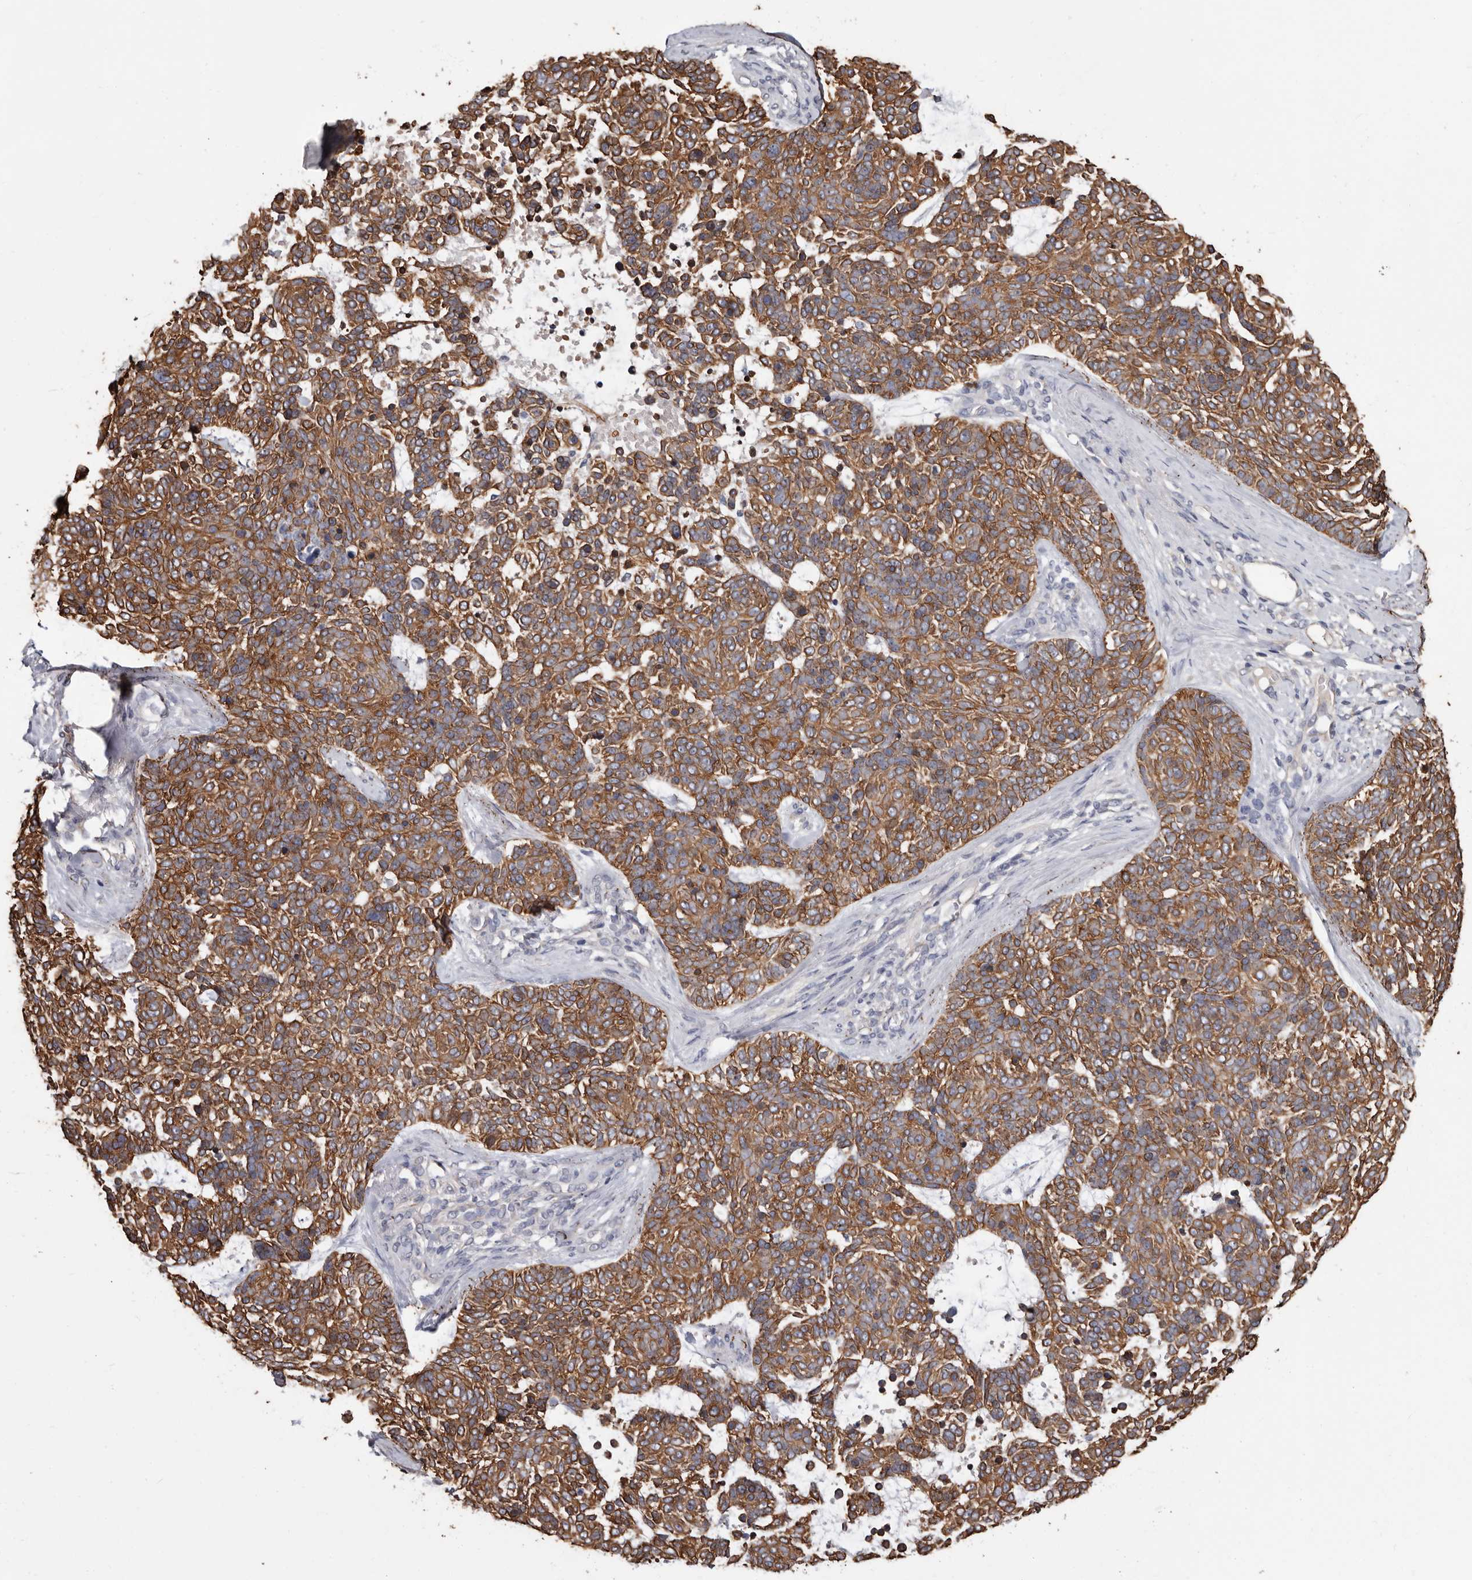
{"staining": {"intensity": "strong", "quantity": ">75%", "location": "cytoplasmic/membranous"}, "tissue": "skin cancer", "cell_type": "Tumor cells", "image_type": "cancer", "snomed": [{"axis": "morphology", "description": "Basal cell carcinoma"}, {"axis": "topography", "description": "Skin"}], "caption": "Protein expression analysis of skin cancer (basal cell carcinoma) displays strong cytoplasmic/membranous expression in approximately >75% of tumor cells. The staining was performed using DAB to visualize the protein expression in brown, while the nuclei were stained in blue with hematoxylin (Magnification: 20x).", "gene": "MRPL18", "patient": {"sex": "female", "age": 81}}